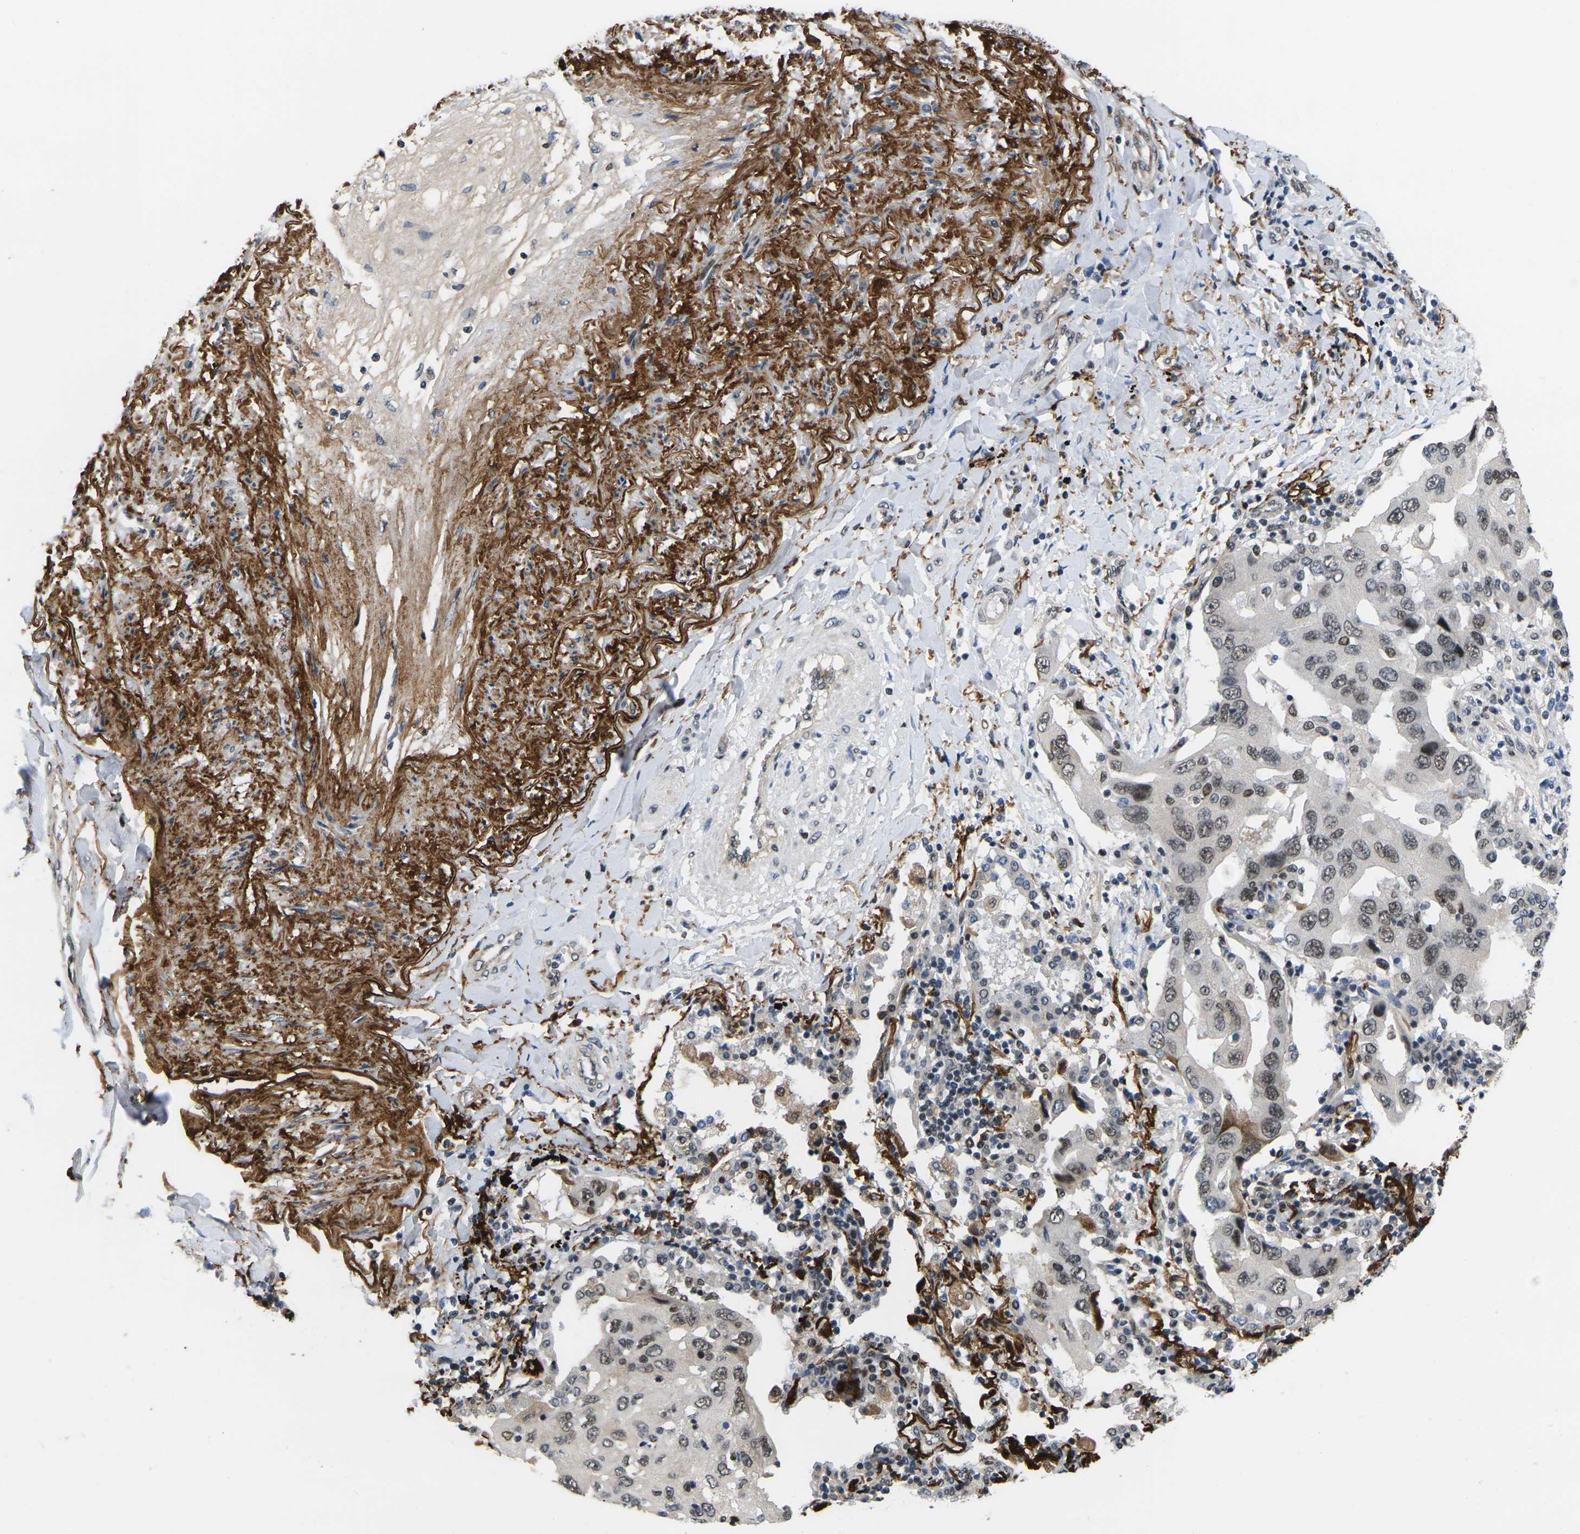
{"staining": {"intensity": "moderate", "quantity": "25%-75%", "location": "nuclear"}, "tissue": "lung cancer", "cell_type": "Tumor cells", "image_type": "cancer", "snomed": [{"axis": "morphology", "description": "Adenocarcinoma, NOS"}, {"axis": "topography", "description": "Lung"}], "caption": "The histopathology image demonstrates immunohistochemical staining of adenocarcinoma (lung). There is moderate nuclear positivity is identified in about 25%-75% of tumor cells.", "gene": "RBM7", "patient": {"sex": "female", "age": 65}}